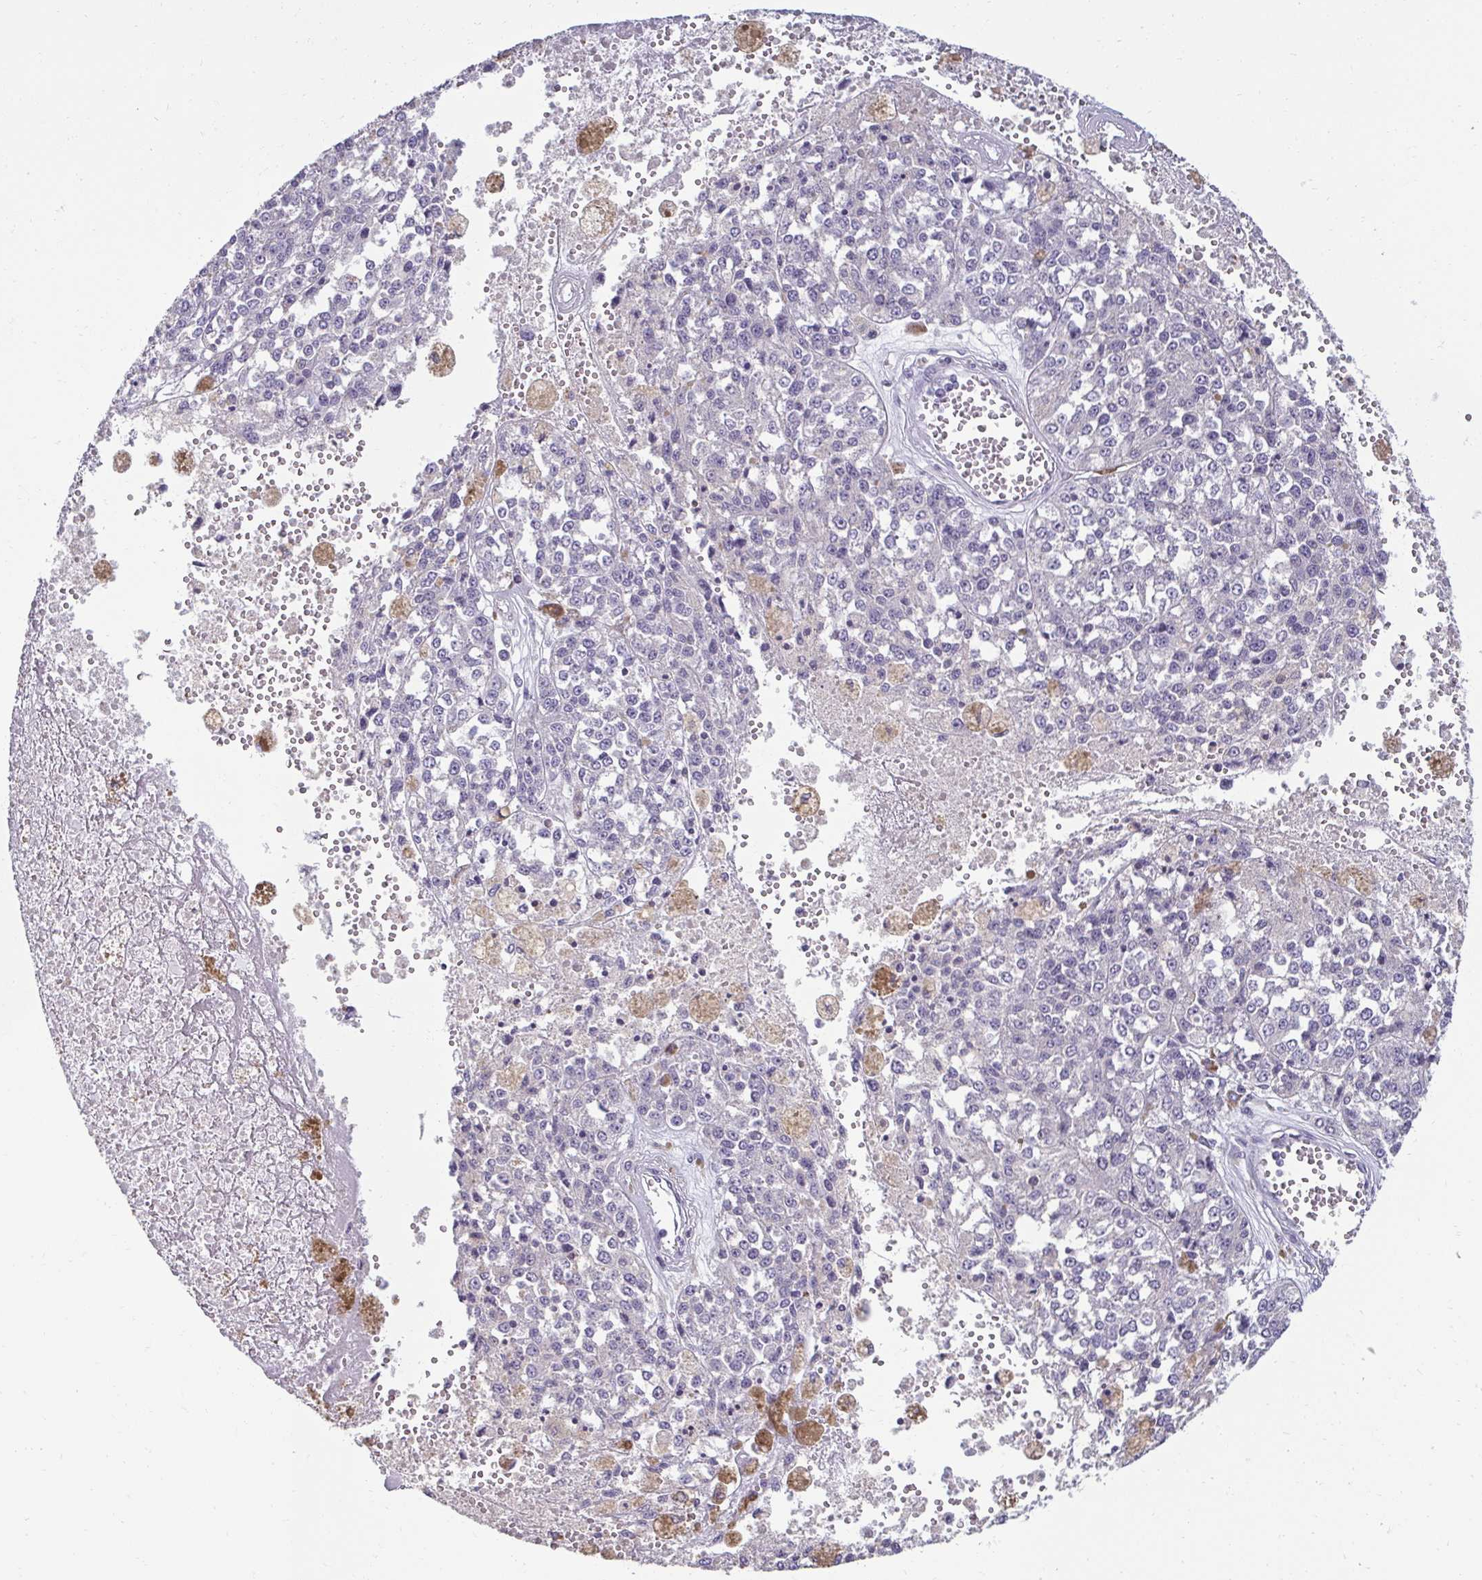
{"staining": {"intensity": "negative", "quantity": "none", "location": "none"}, "tissue": "melanoma", "cell_type": "Tumor cells", "image_type": "cancer", "snomed": [{"axis": "morphology", "description": "Malignant melanoma, Metastatic site"}, {"axis": "topography", "description": "Lymph node"}], "caption": "A micrograph of melanoma stained for a protein reveals no brown staining in tumor cells. (IHC, brightfield microscopy, high magnification).", "gene": "PDE2A", "patient": {"sex": "female", "age": 64}}